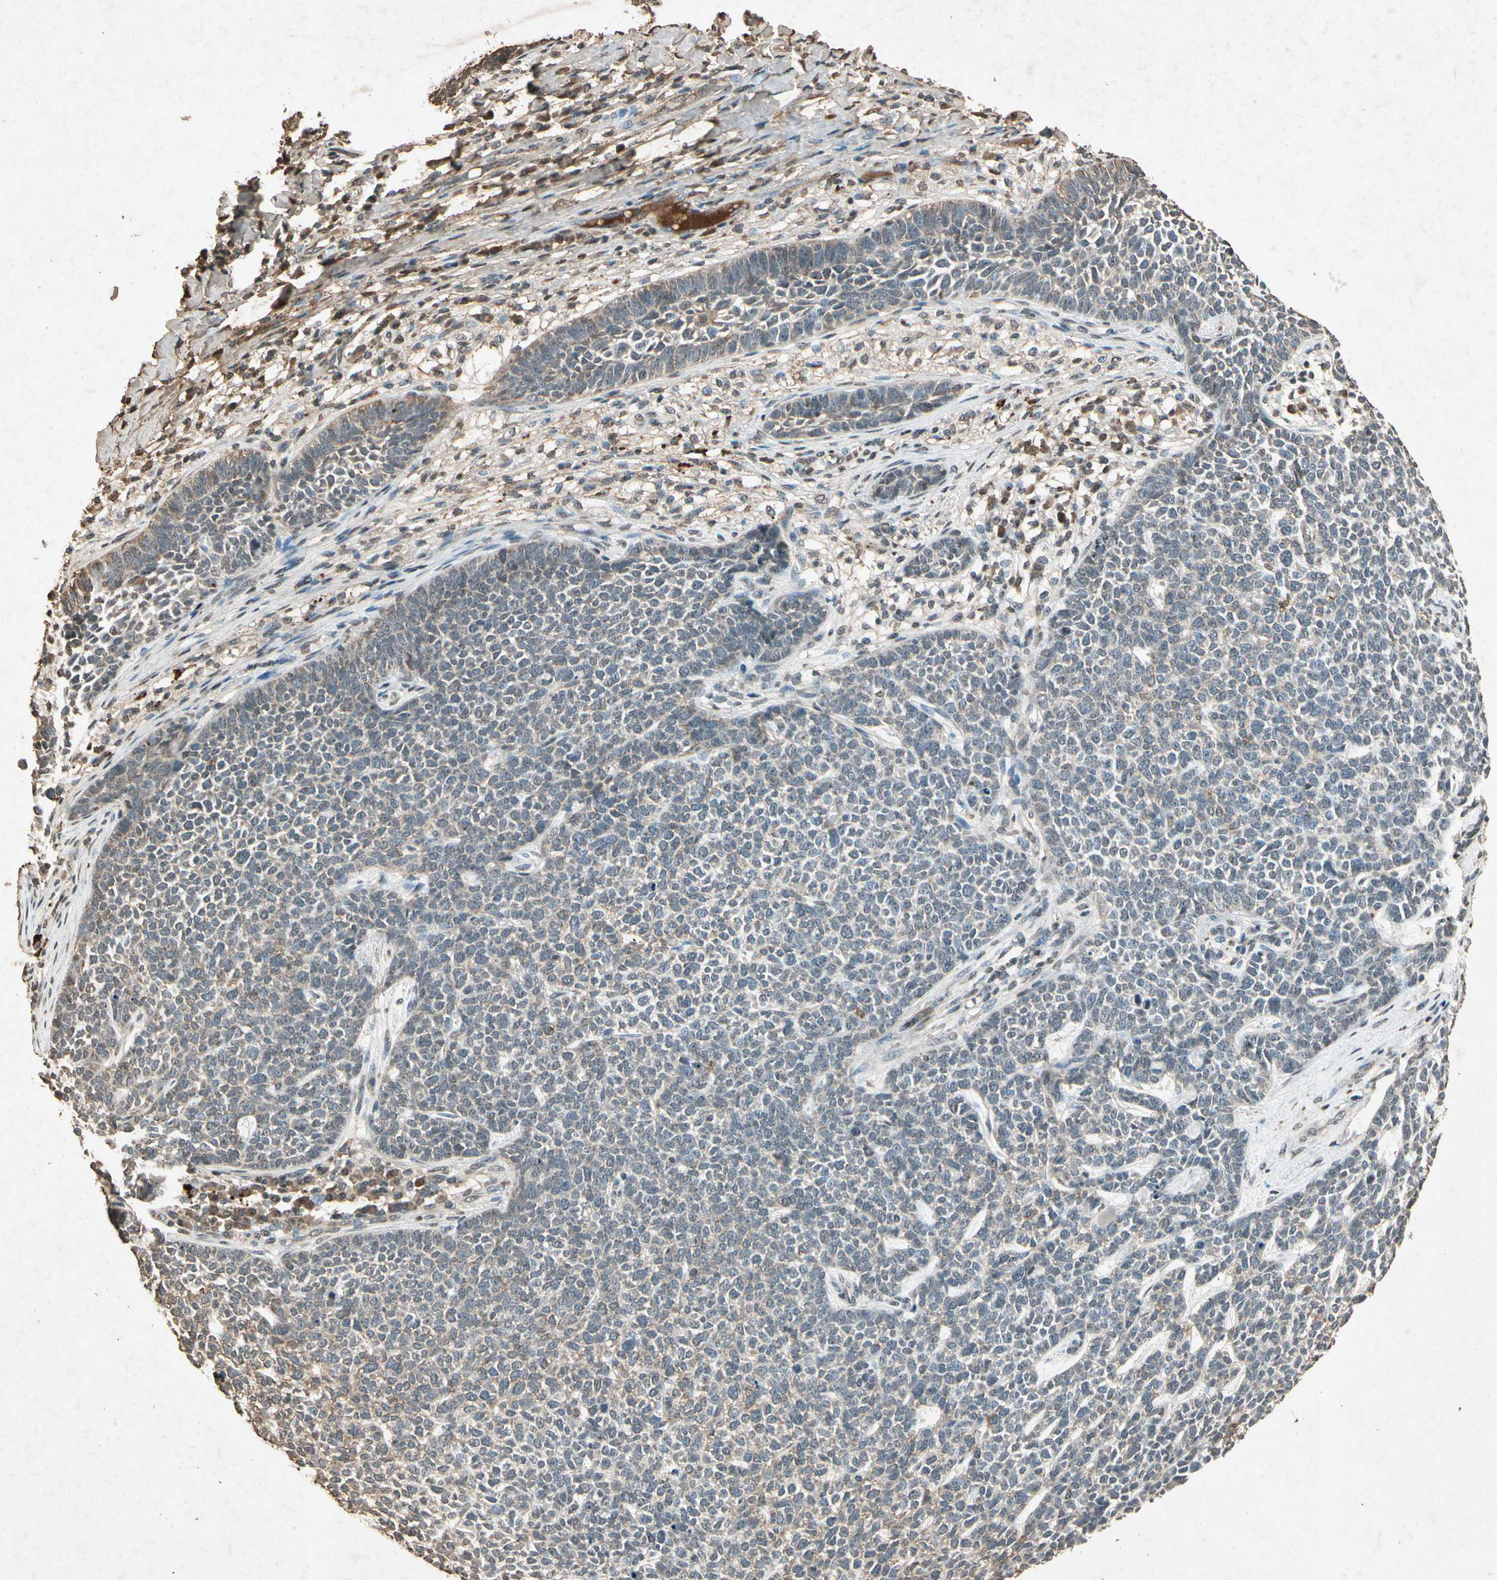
{"staining": {"intensity": "weak", "quantity": "25%-75%", "location": "cytoplasmic/membranous"}, "tissue": "skin cancer", "cell_type": "Tumor cells", "image_type": "cancer", "snomed": [{"axis": "morphology", "description": "Basal cell carcinoma"}, {"axis": "topography", "description": "Skin"}], "caption": "Skin cancer (basal cell carcinoma) stained for a protein (brown) exhibits weak cytoplasmic/membranous positive positivity in about 25%-75% of tumor cells.", "gene": "GC", "patient": {"sex": "female", "age": 84}}